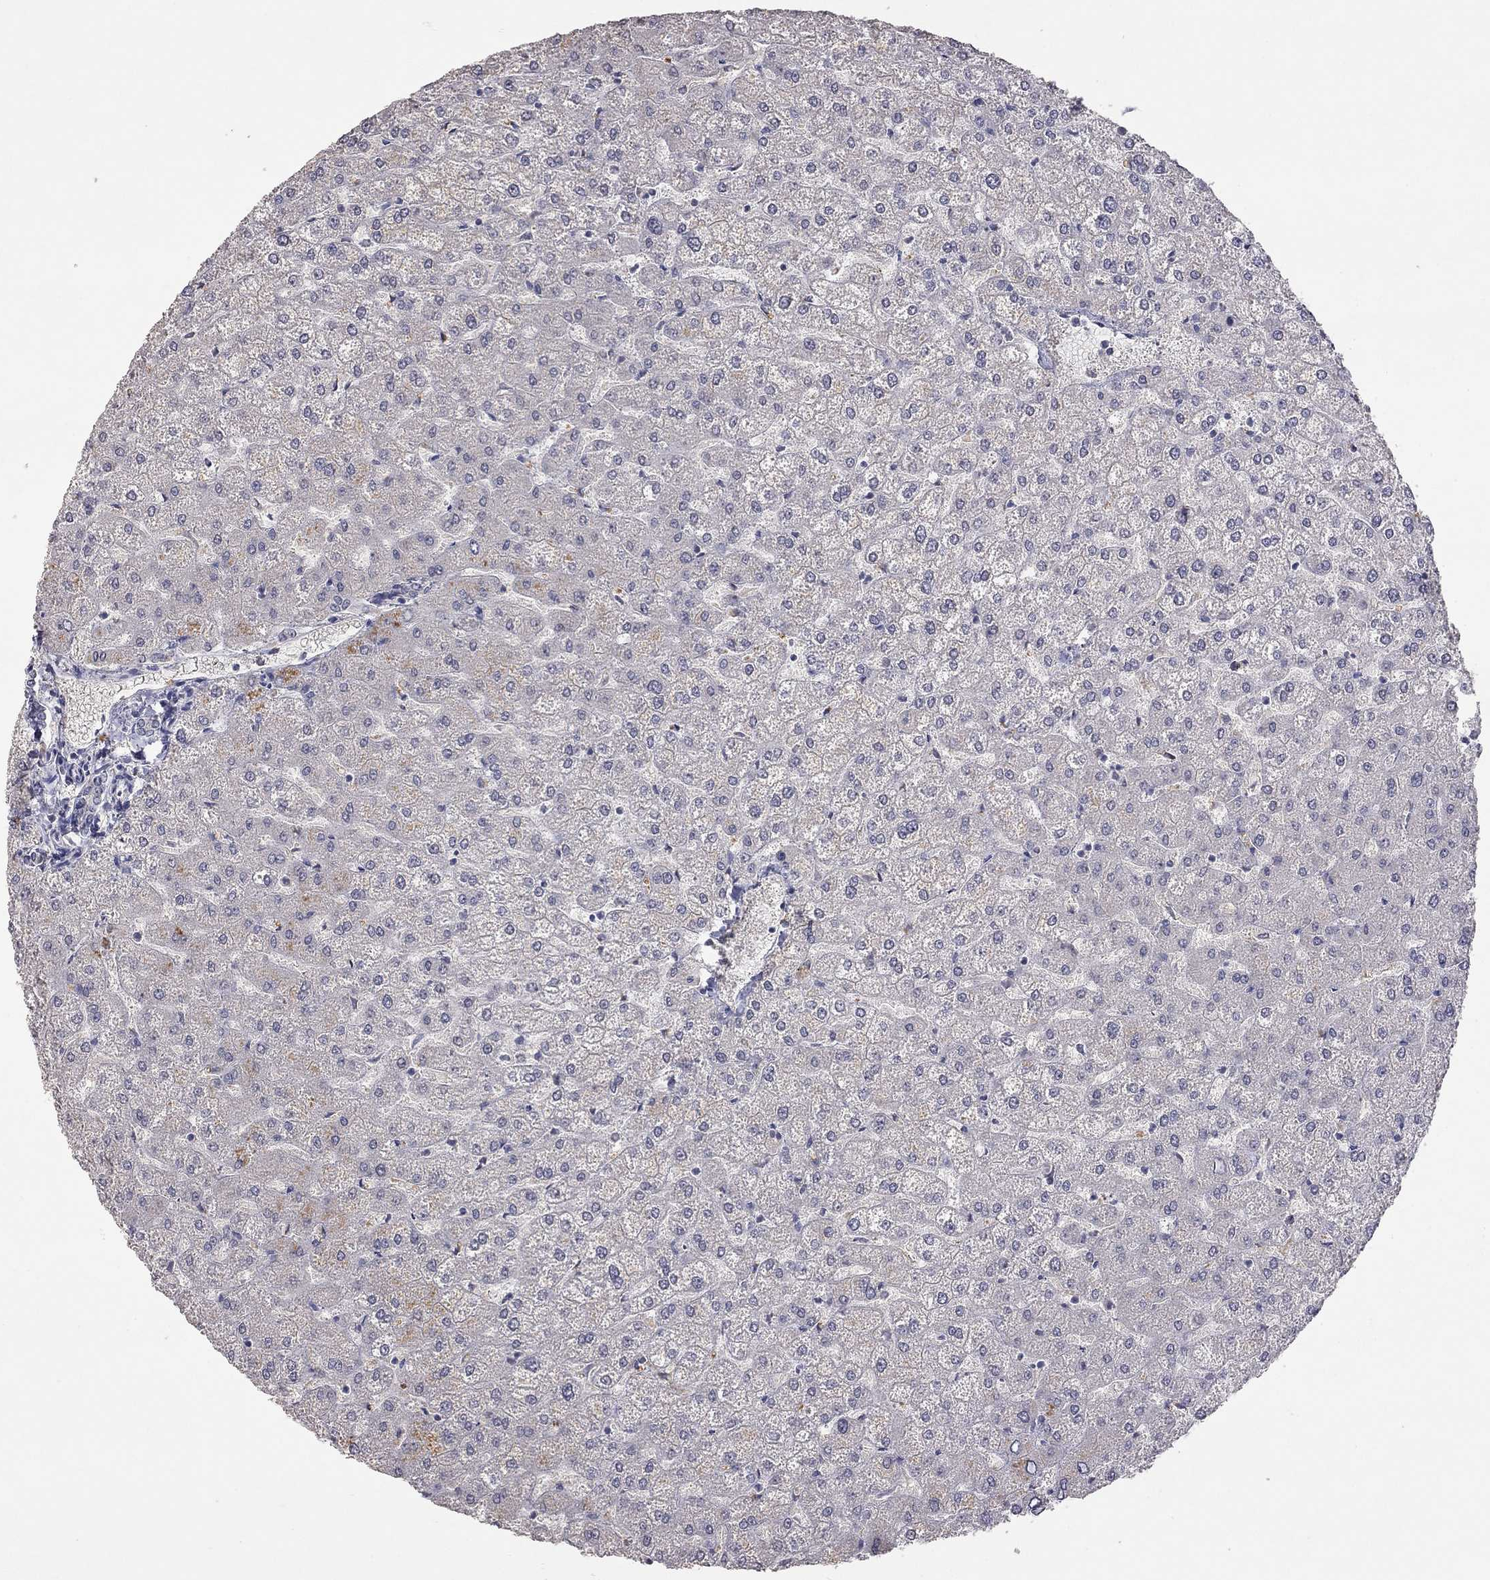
{"staining": {"intensity": "negative", "quantity": "none", "location": "none"}, "tissue": "liver", "cell_type": "Cholangiocytes", "image_type": "normal", "snomed": [{"axis": "morphology", "description": "Normal tissue, NOS"}, {"axis": "topography", "description": "Liver"}], "caption": "Histopathology image shows no significant protein expression in cholangiocytes of benign liver.", "gene": "SYT12", "patient": {"sex": "female", "age": 32}}